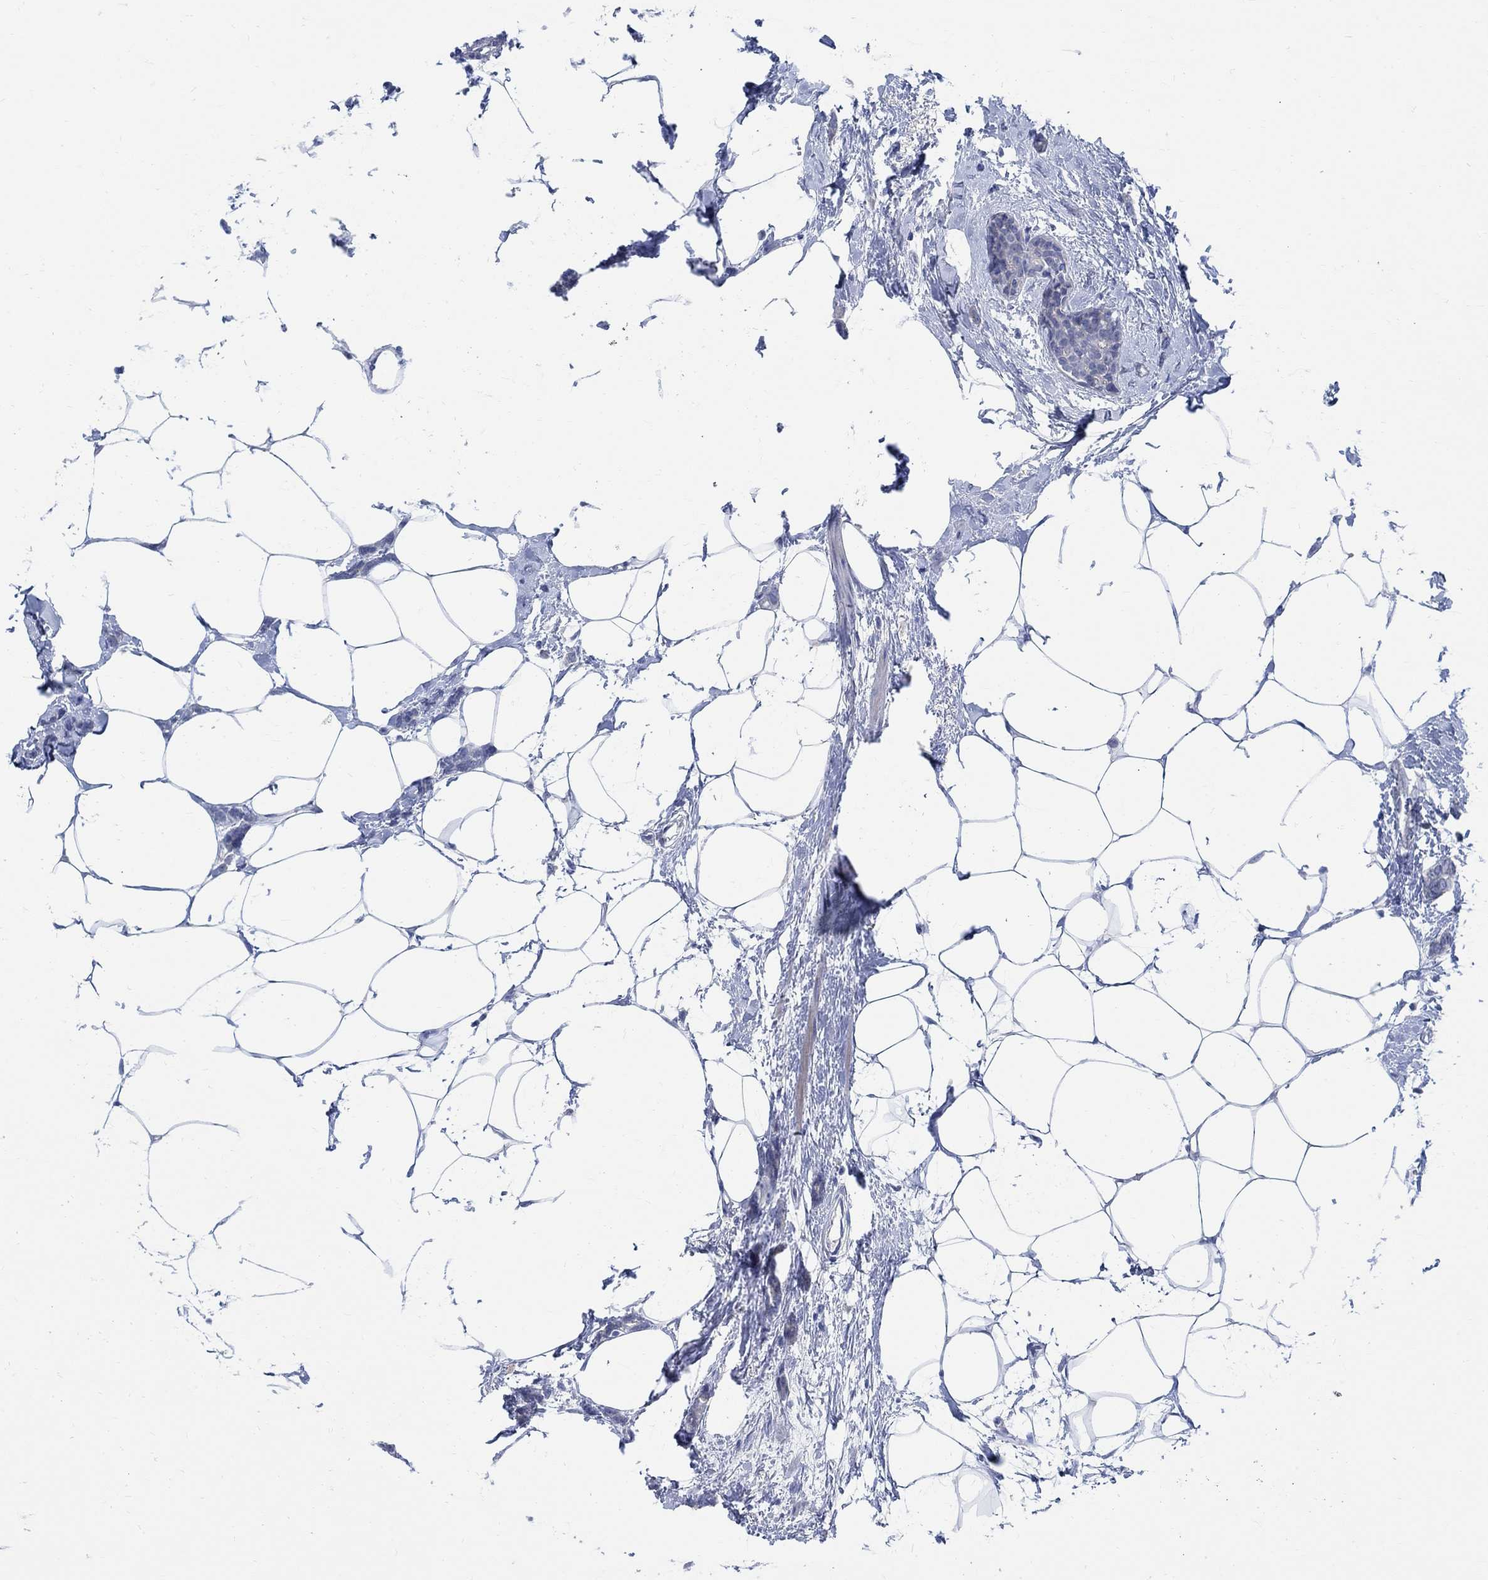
{"staining": {"intensity": "negative", "quantity": "none", "location": "none"}, "tissue": "breast cancer", "cell_type": "Tumor cells", "image_type": "cancer", "snomed": [{"axis": "morphology", "description": "Duct carcinoma"}, {"axis": "topography", "description": "Breast"}], "caption": "A micrograph of human breast cancer is negative for staining in tumor cells. (DAB (3,3'-diaminobenzidine) IHC visualized using brightfield microscopy, high magnification).", "gene": "CAMK2N1", "patient": {"sex": "female", "age": 40}}